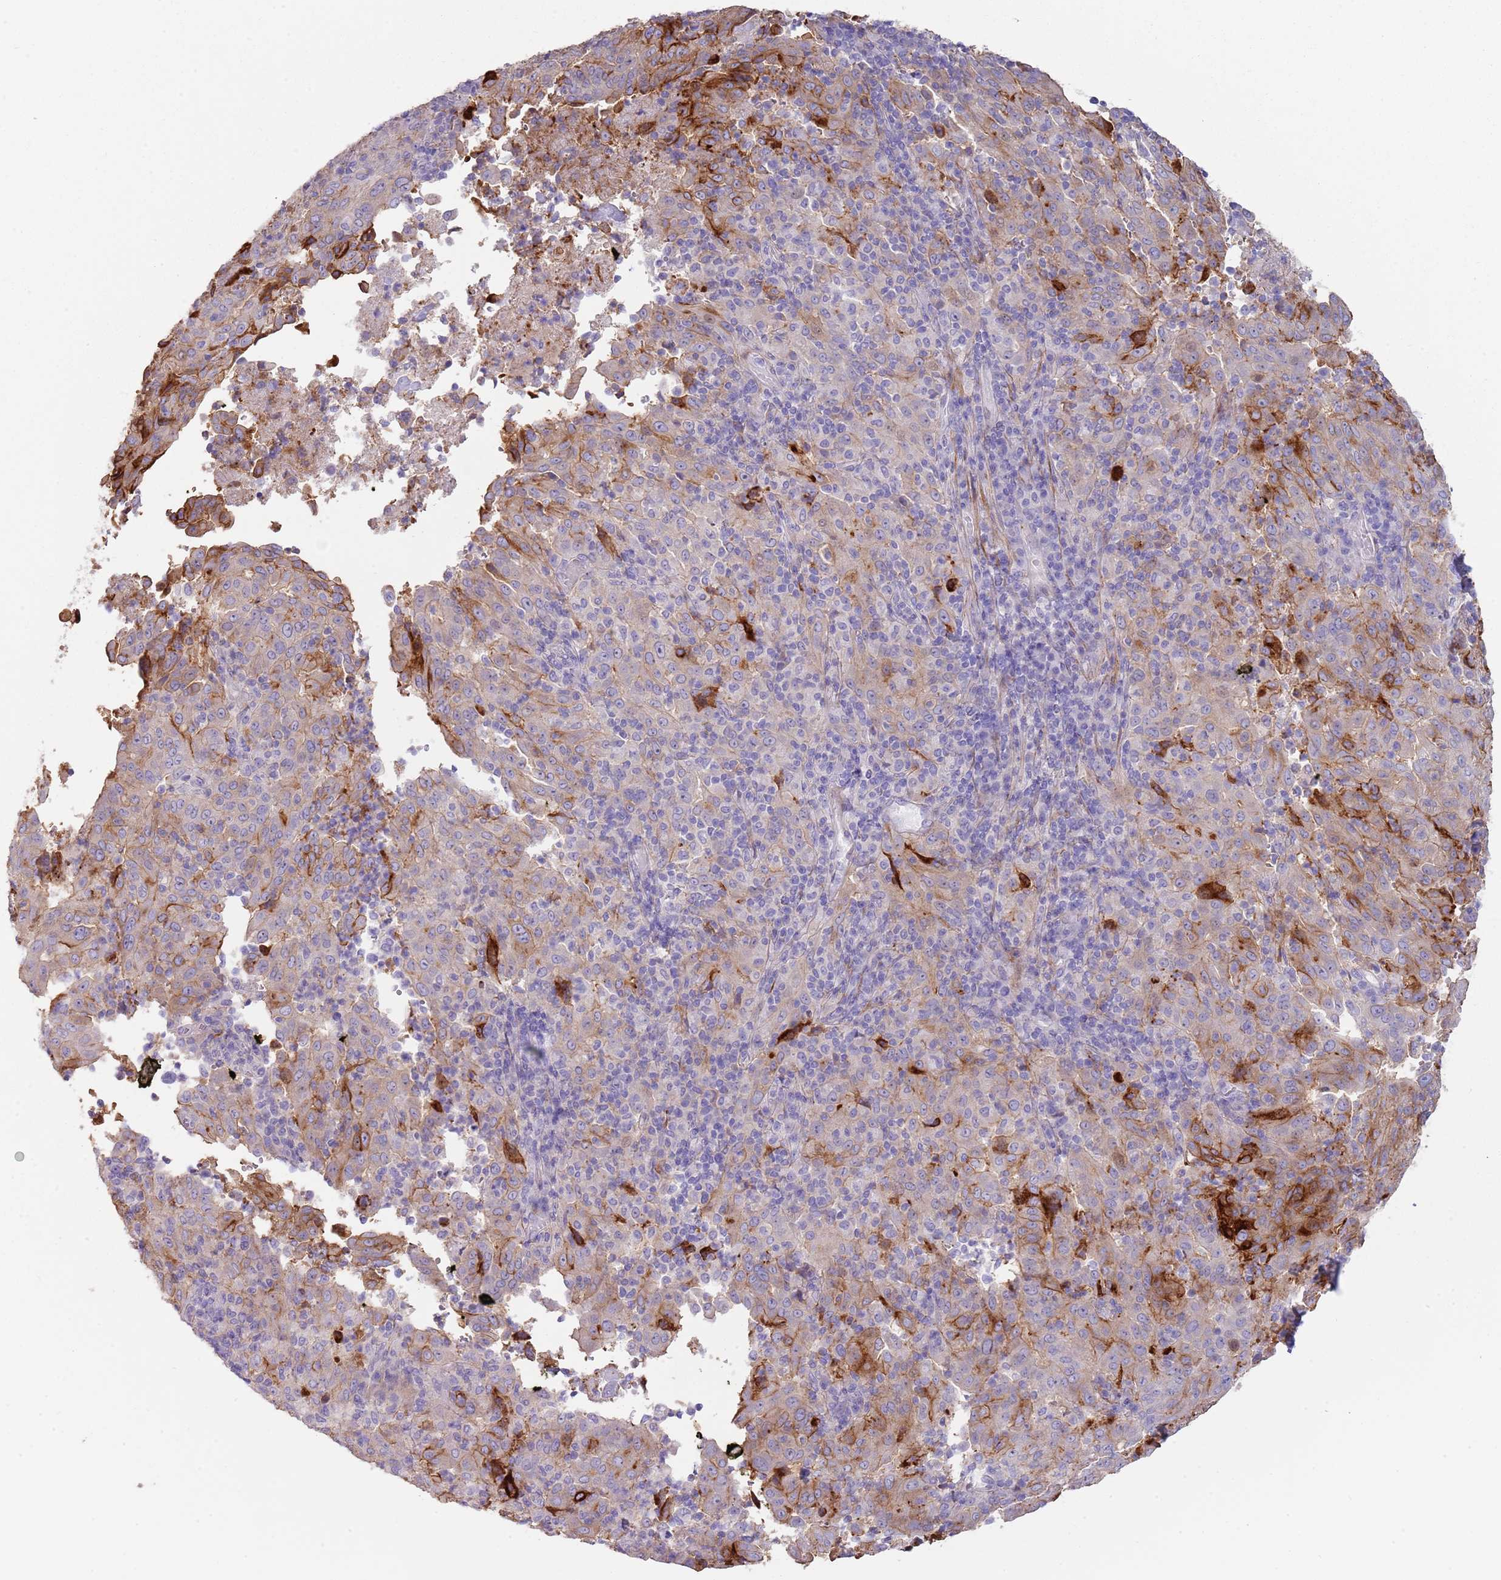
{"staining": {"intensity": "strong", "quantity": "25%-75%", "location": "cytoplasmic/membranous"}, "tissue": "pancreatic cancer", "cell_type": "Tumor cells", "image_type": "cancer", "snomed": [{"axis": "morphology", "description": "Adenocarcinoma, NOS"}, {"axis": "topography", "description": "Pancreas"}], "caption": "This photomicrograph exhibits immunohistochemistry staining of human pancreatic cancer (adenocarcinoma), with high strong cytoplasmic/membranous staining in about 25%-75% of tumor cells.", "gene": "NBPF3", "patient": {"sex": "male", "age": 63}}